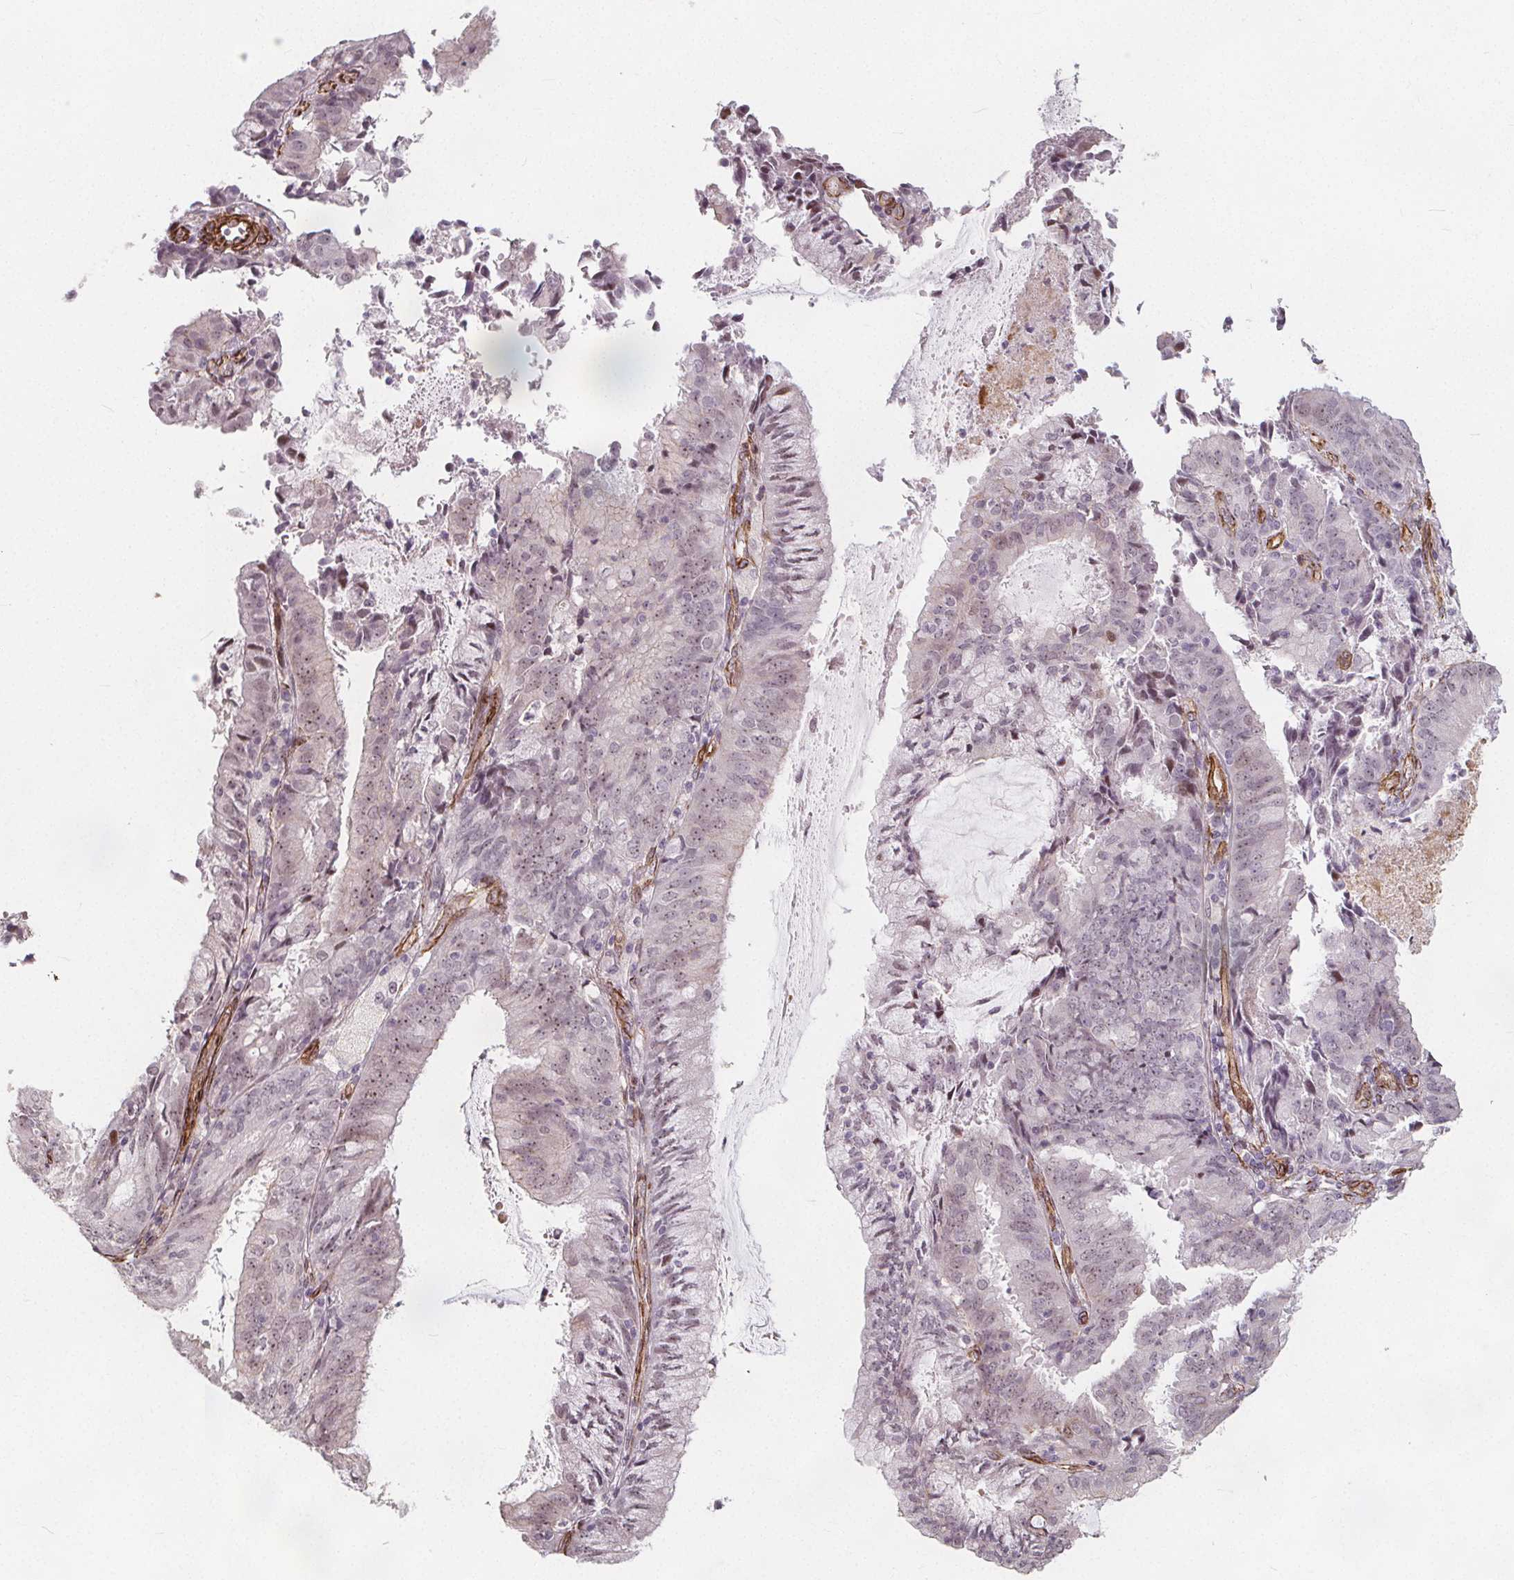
{"staining": {"intensity": "weak", "quantity": "<25%", "location": "nuclear"}, "tissue": "endometrial cancer", "cell_type": "Tumor cells", "image_type": "cancer", "snomed": [{"axis": "morphology", "description": "Adenocarcinoma, NOS"}, {"axis": "topography", "description": "Endometrium"}], "caption": "This is an immunohistochemistry (IHC) photomicrograph of human adenocarcinoma (endometrial). There is no staining in tumor cells.", "gene": "HAS1", "patient": {"sex": "female", "age": 57}}